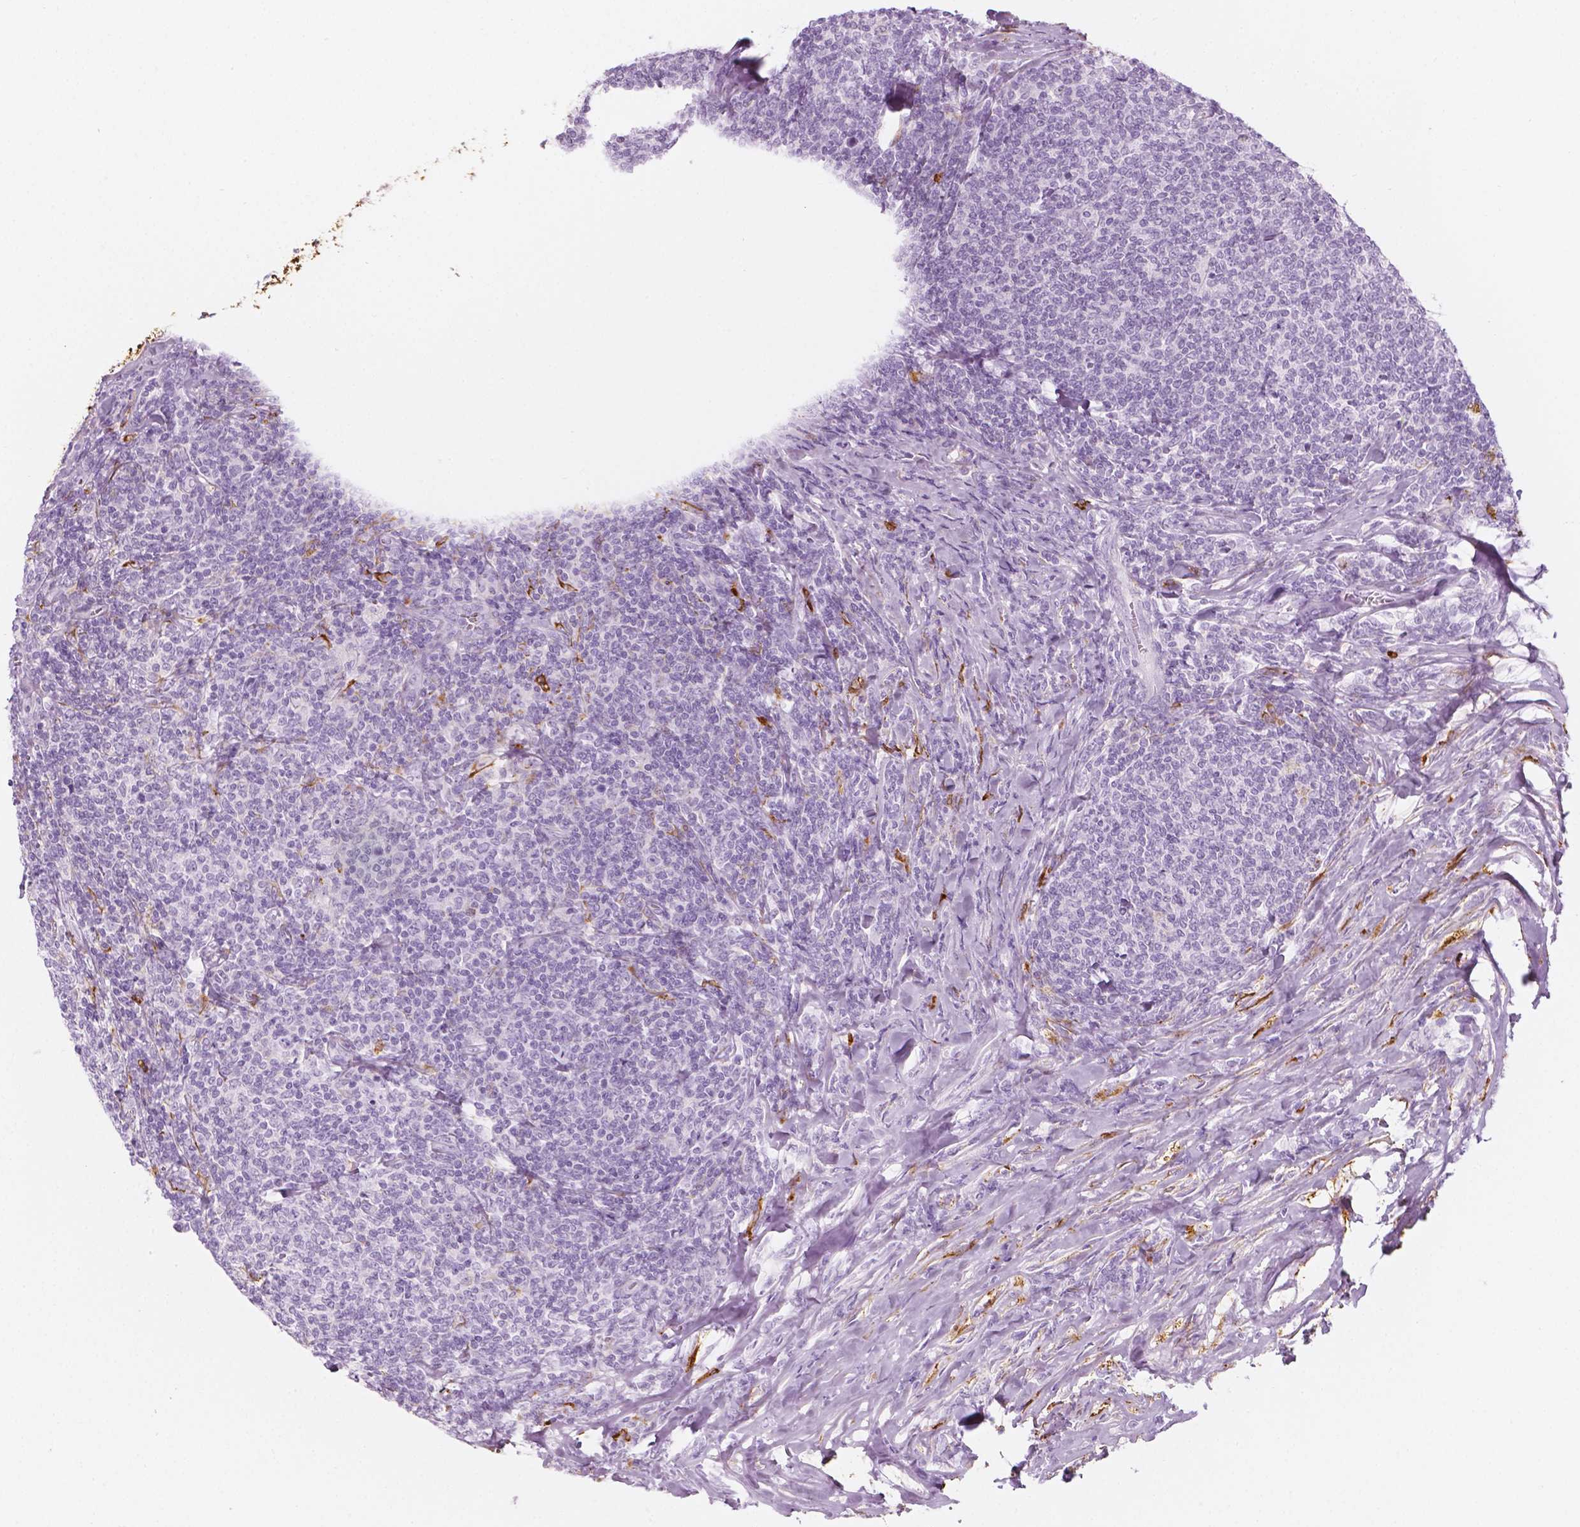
{"staining": {"intensity": "negative", "quantity": "none", "location": "none"}, "tissue": "lymphoma", "cell_type": "Tumor cells", "image_type": "cancer", "snomed": [{"axis": "morphology", "description": "Malignant lymphoma, non-Hodgkin's type, Low grade"}, {"axis": "topography", "description": "Lymph node"}], "caption": "High power microscopy photomicrograph of an immunohistochemistry (IHC) micrograph of low-grade malignant lymphoma, non-Hodgkin's type, revealing no significant staining in tumor cells.", "gene": "CES1", "patient": {"sex": "male", "age": 52}}